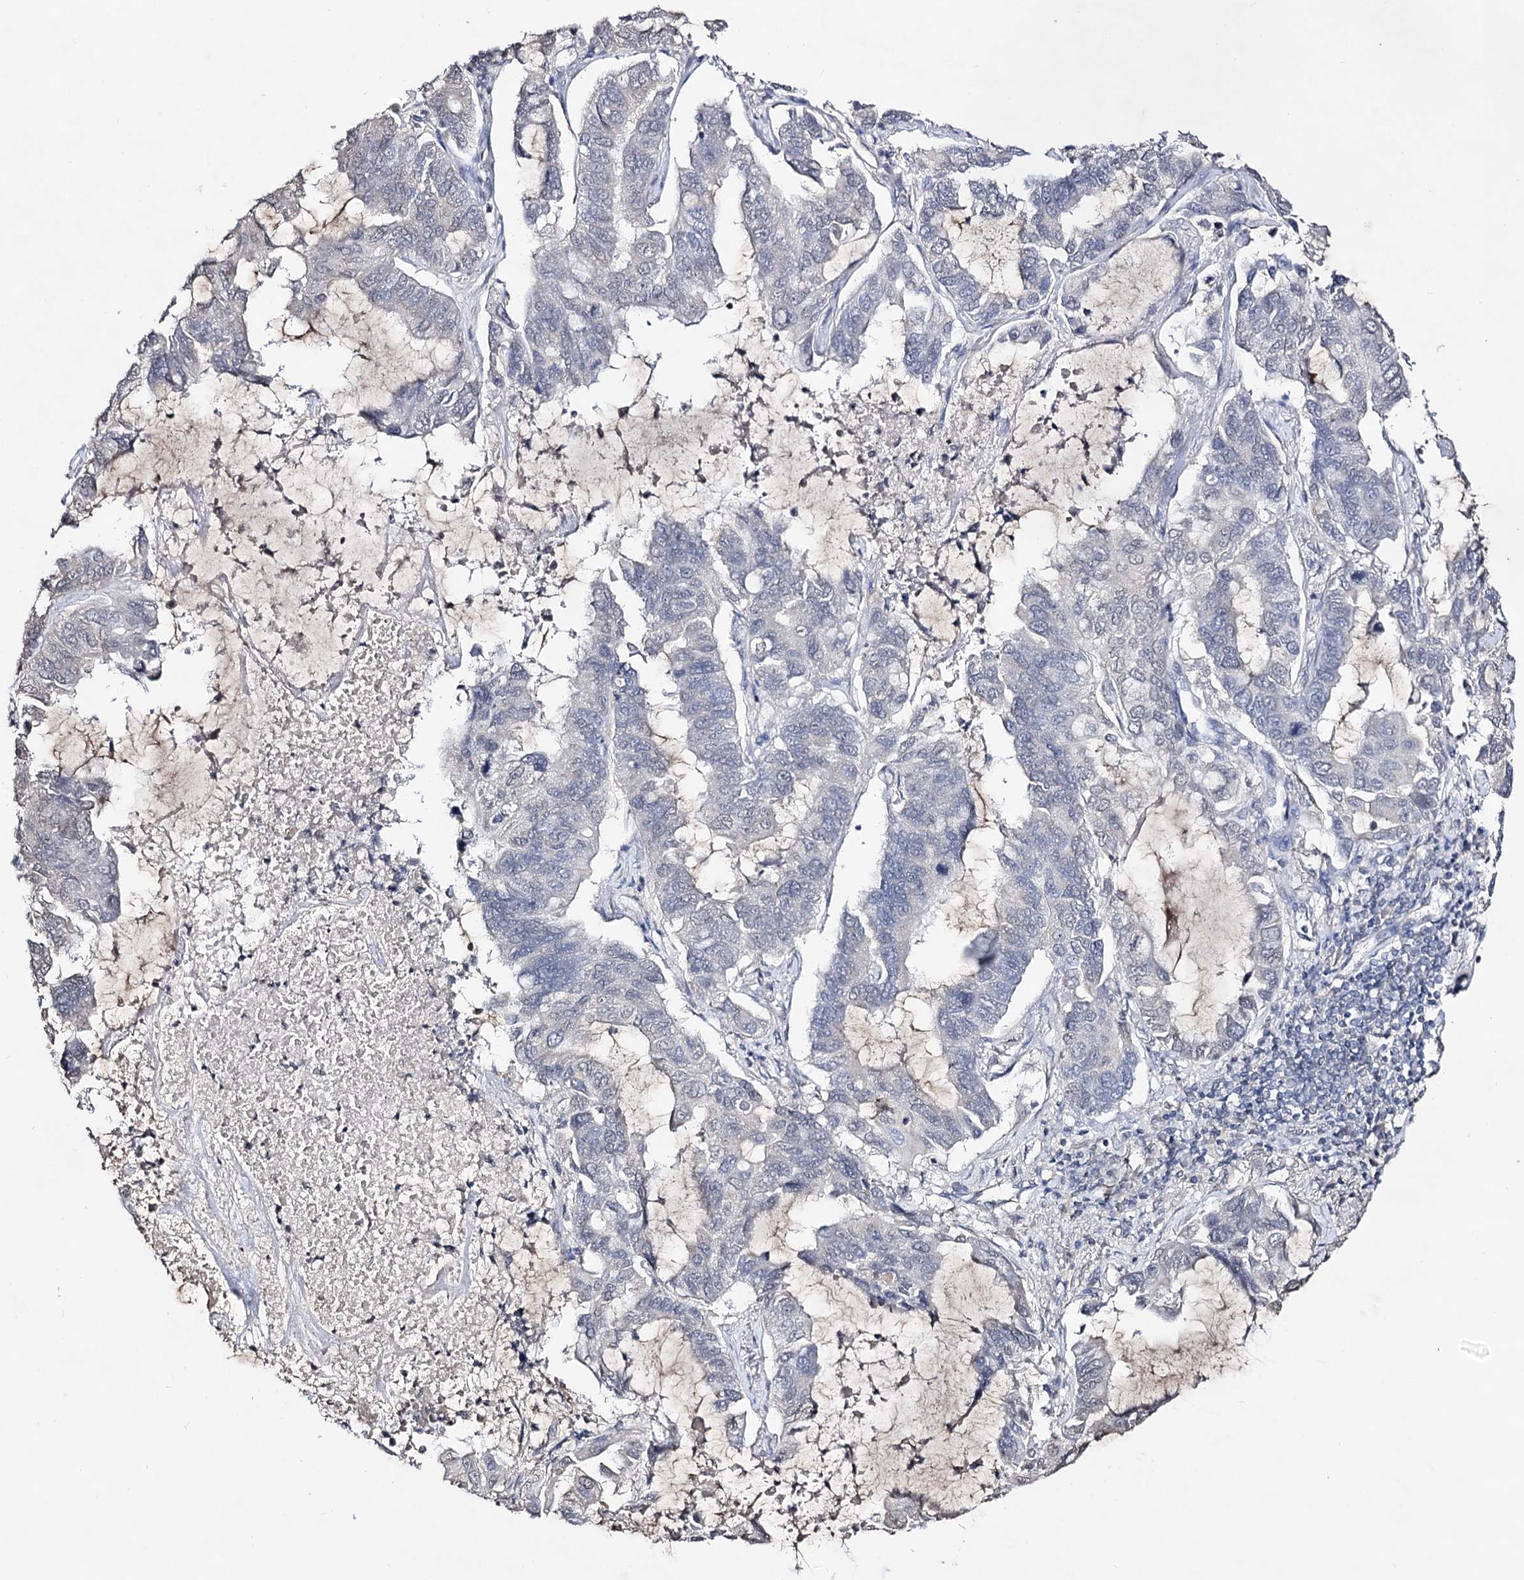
{"staining": {"intensity": "negative", "quantity": "none", "location": "none"}, "tissue": "lung cancer", "cell_type": "Tumor cells", "image_type": "cancer", "snomed": [{"axis": "morphology", "description": "Adenocarcinoma, NOS"}, {"axis": "topography", "description": "Lung"}], "caption": "This photomicrograph is of lung cancer (adenocarcinoma) stained with immunohistochemistry to label a protein in brown with the nuclei are counter-stained blue. There is no expression in tumor cells.", "gene": "PLIN1", "patient": {"sex": "male", "age": 64}}